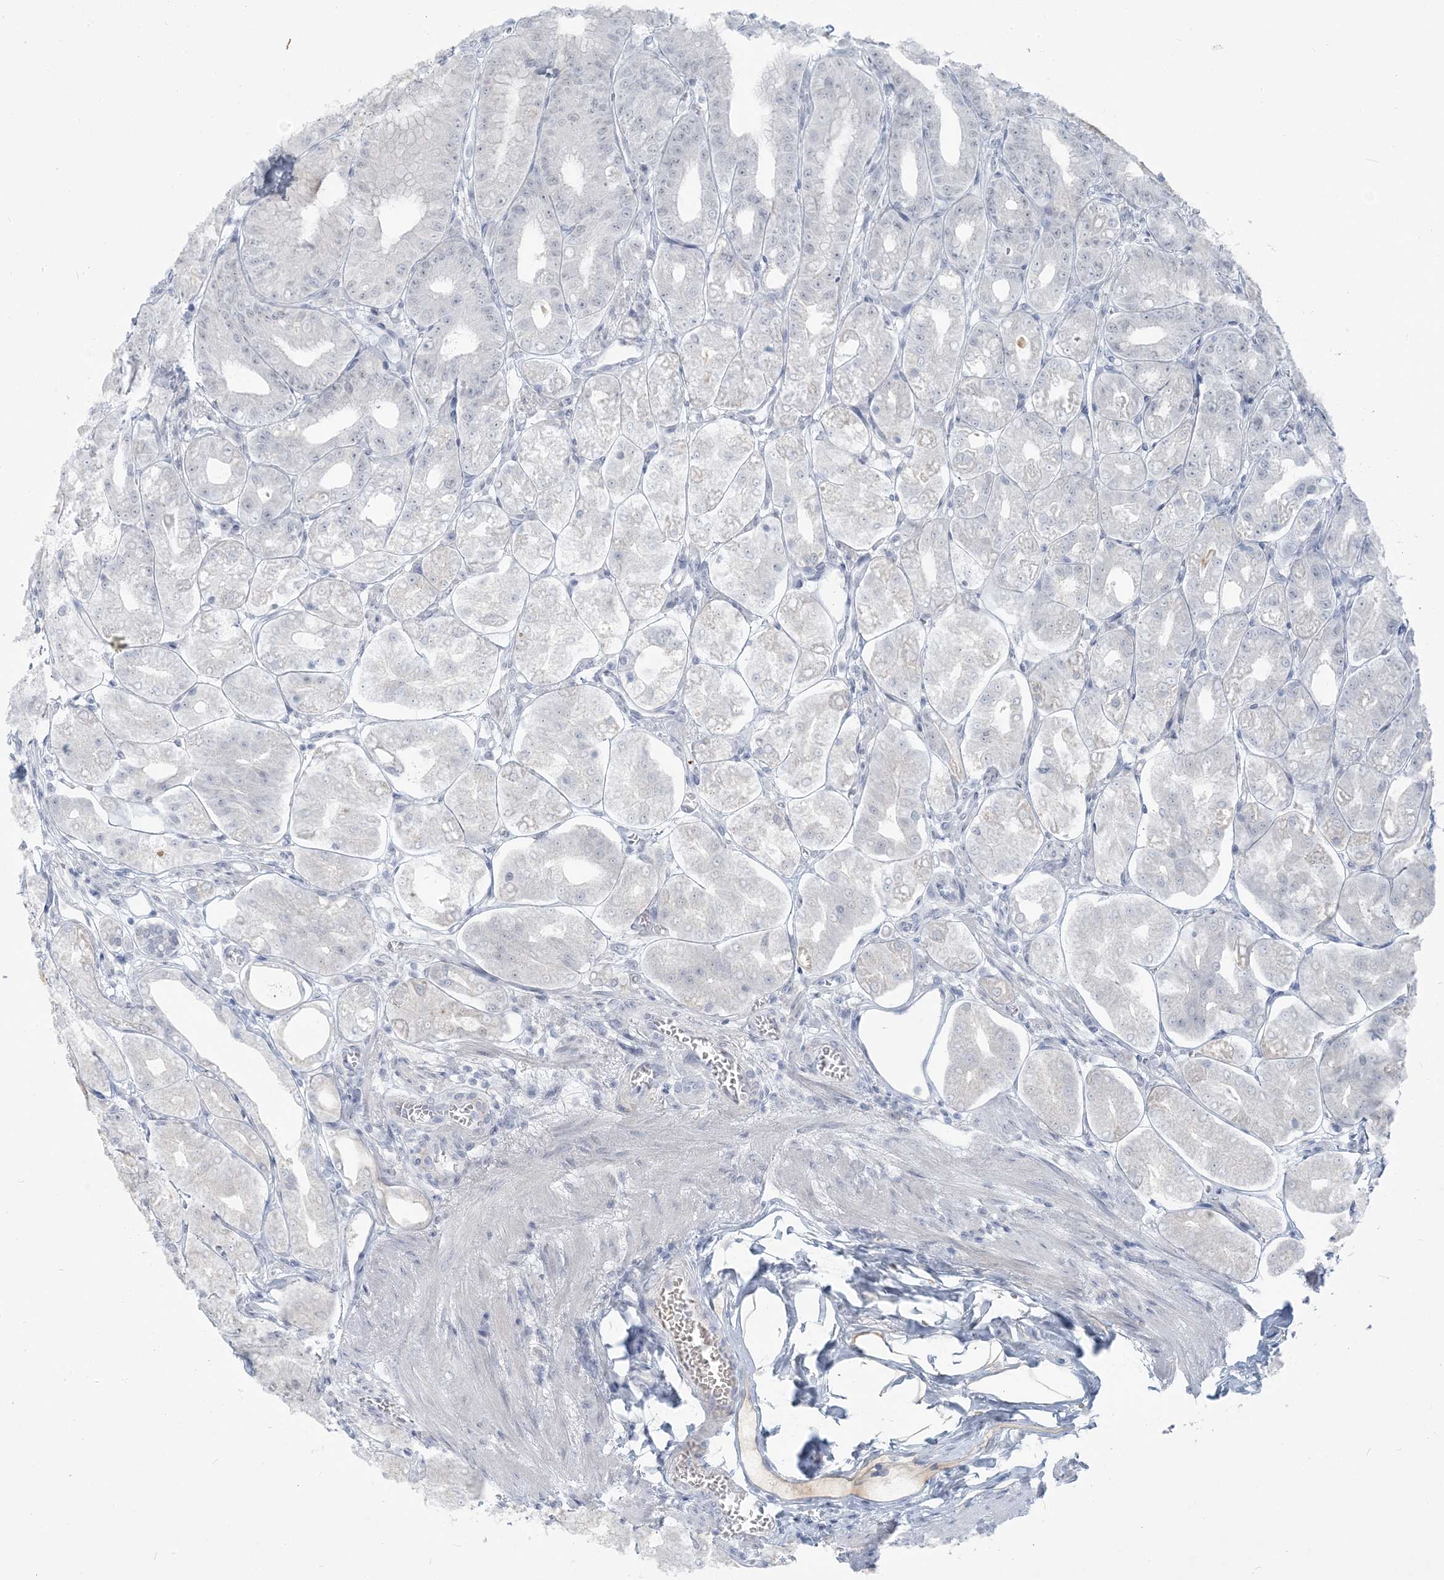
{"staining": {"intensity": "negative", "quantity": "none", "location": "none"}, "tissue": "stomach", "cell_type": "Glandular cells", "image_type": "normal", "snomed": [{"axis": "morphology", "description": "Normal tissue, NOS"}, {"axis": "topography", "description": "Stomach, lower"}], "caption": "The image shows no staining of glandular cells in unremarkable stomach. Nuclei are stained in blue.", "gene": "SCML1", "patient": {"sex": "male", "age": 71}}